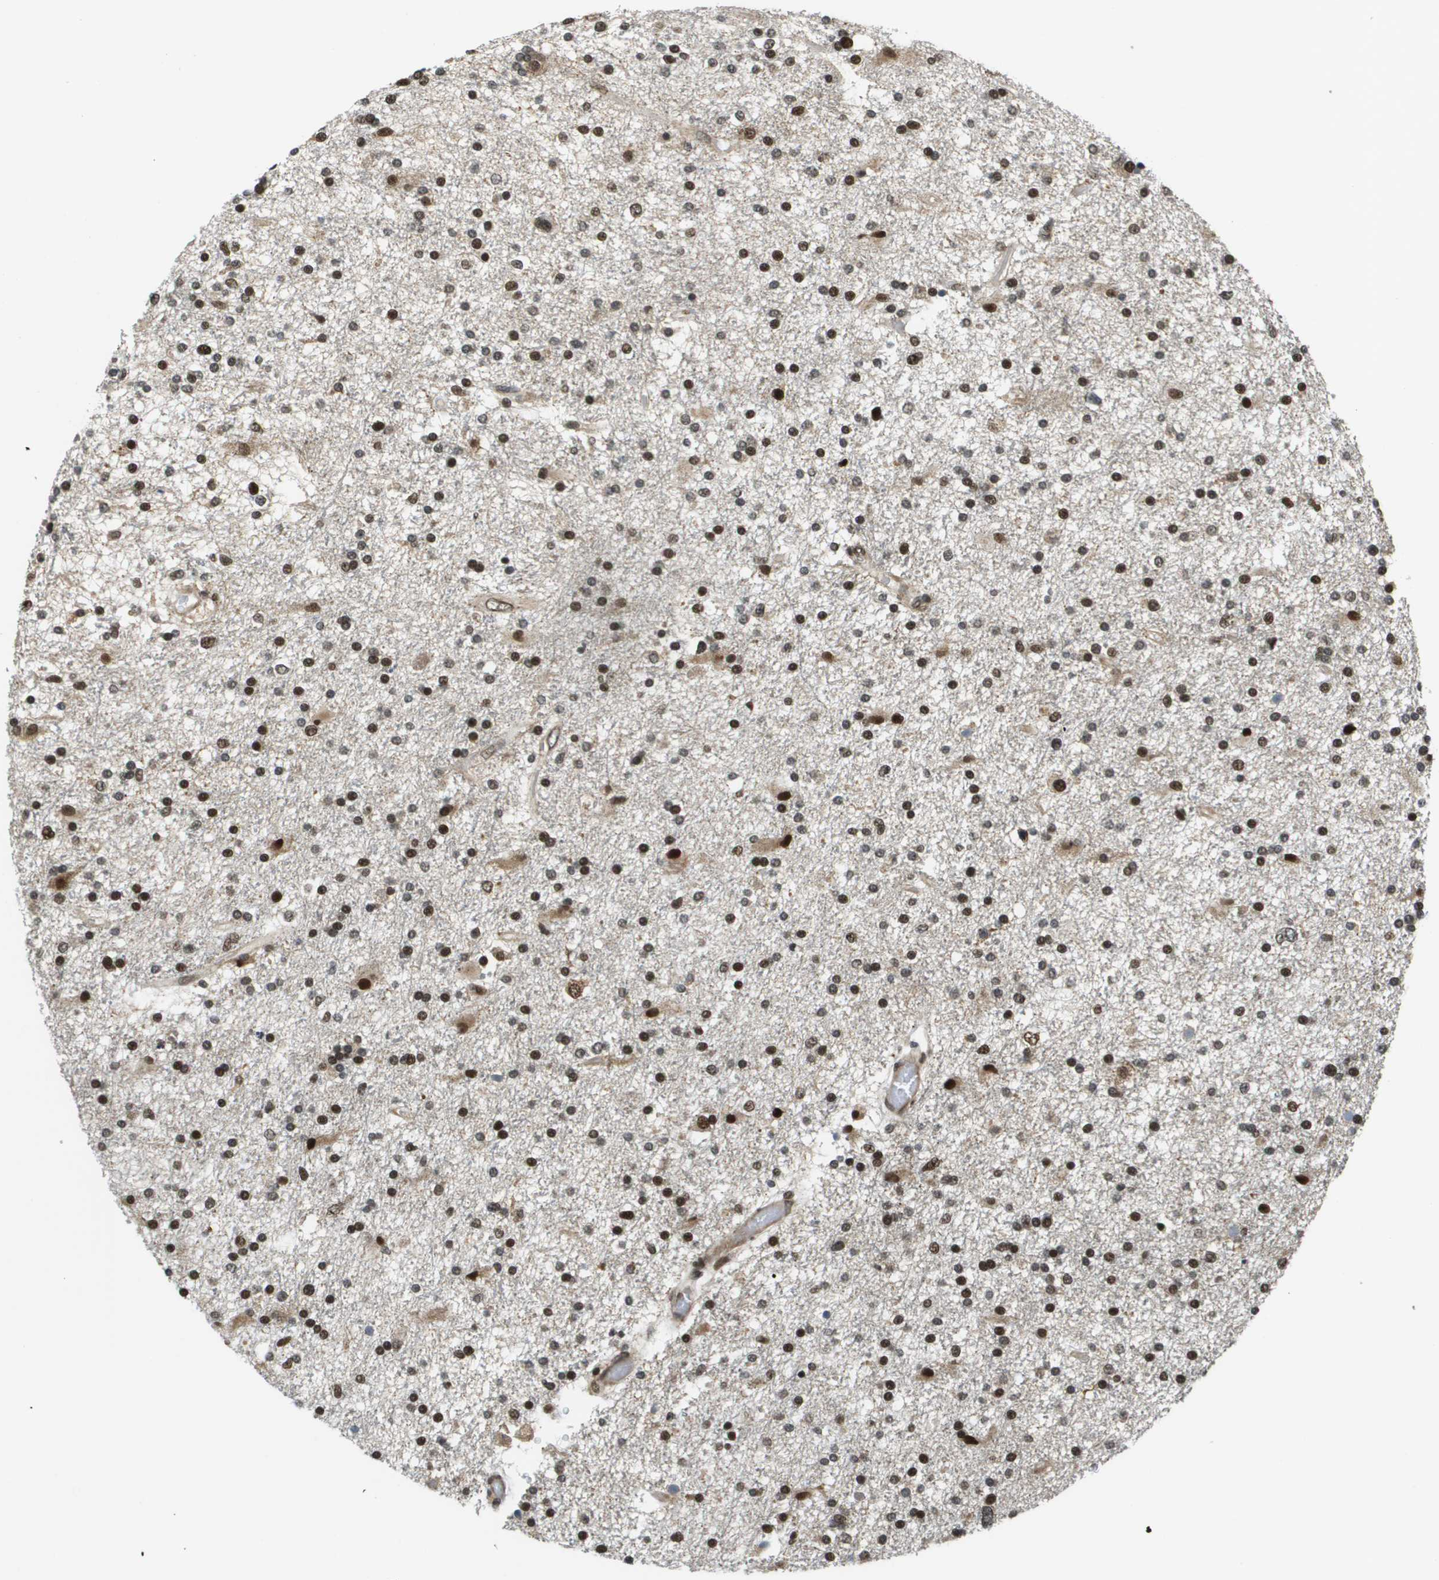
{"staining": {"intensity": "strong", "quantity": ">75%", "location": "nuclear"}, "tissue": "glioma", "cell_type": "Tumor cells", "image_type": "cancer", "snomed": [{"axis": "morphology", "description": "Glioma, malignant, High grade"}, {"axis": "topography", "description": "Brain"}], "caption": "Human malignant high-grade glioma stained for a protein (brown) reveals strong nuclear positive expression in about >75% of tumor cells.", "gene": "RECQL4", "patient": {"sex": "male", "age": 33}}